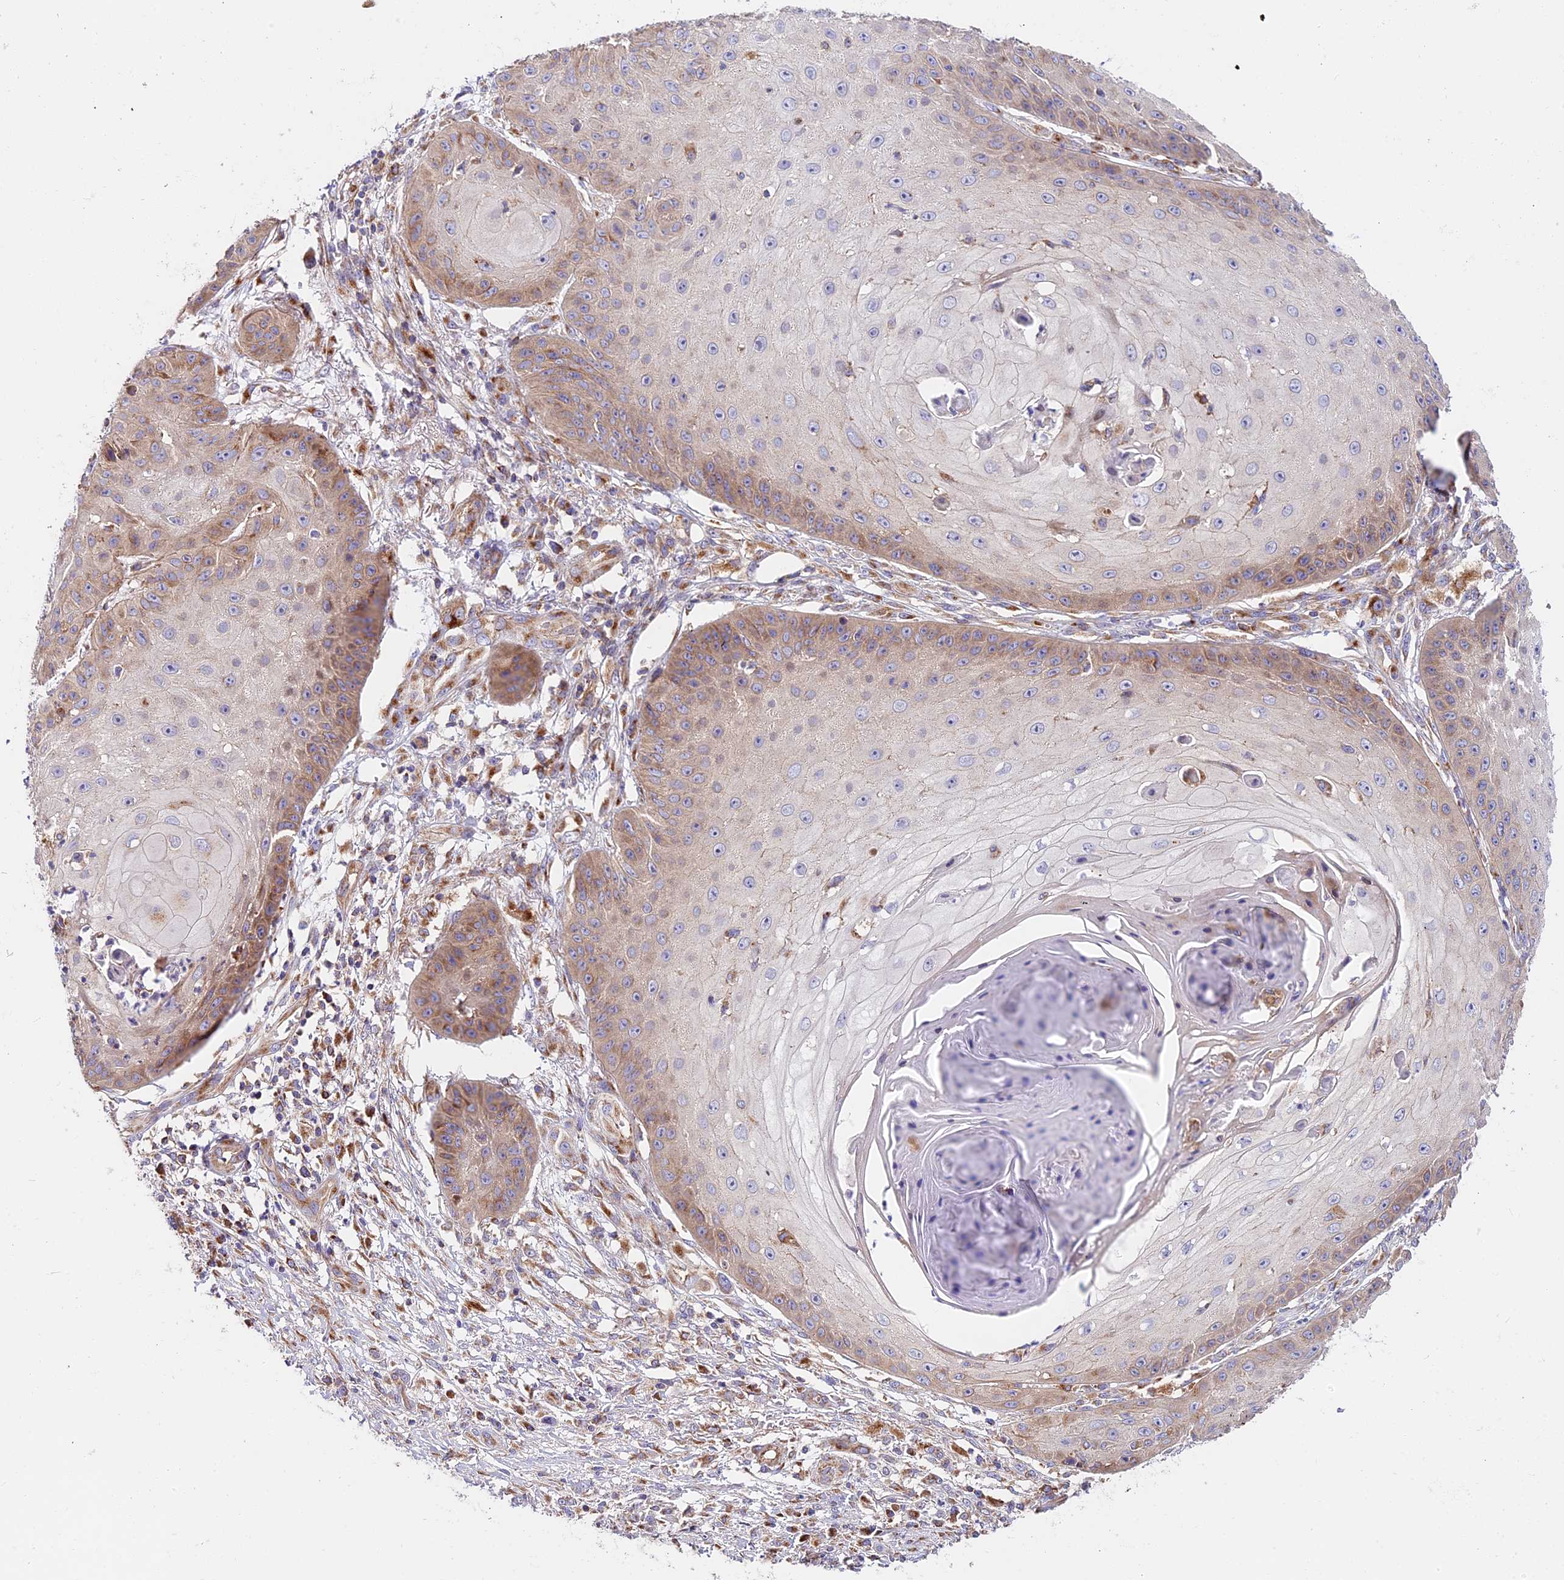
{"staining": {"intensity": "weak", "quantity": "25%-75%", "location": "cytoplasmic/membranous"}, "tissue": "skin cancer", "cell_type": "Tumor cells", "image_type": "cancer", "snomed": [{"axis": "morphology", "description": "Squamous cell carcinoma, NOS"}, {"axis": "topography", "description": "Skin"}], "caption": "Immunohistochemistry (IHC) image of neoplastic tissue: skin squamous cell carcinoma stained using immunohistochemistry (IHC) demonstrates low levels of weak protein expression localized specifically in the cytoplasmic/membranous of tumor cells, appearing as a cytoplasmic/membranous brown color.", "gene": "MRAS", "patient": {"sex": "male", "age": 70}}